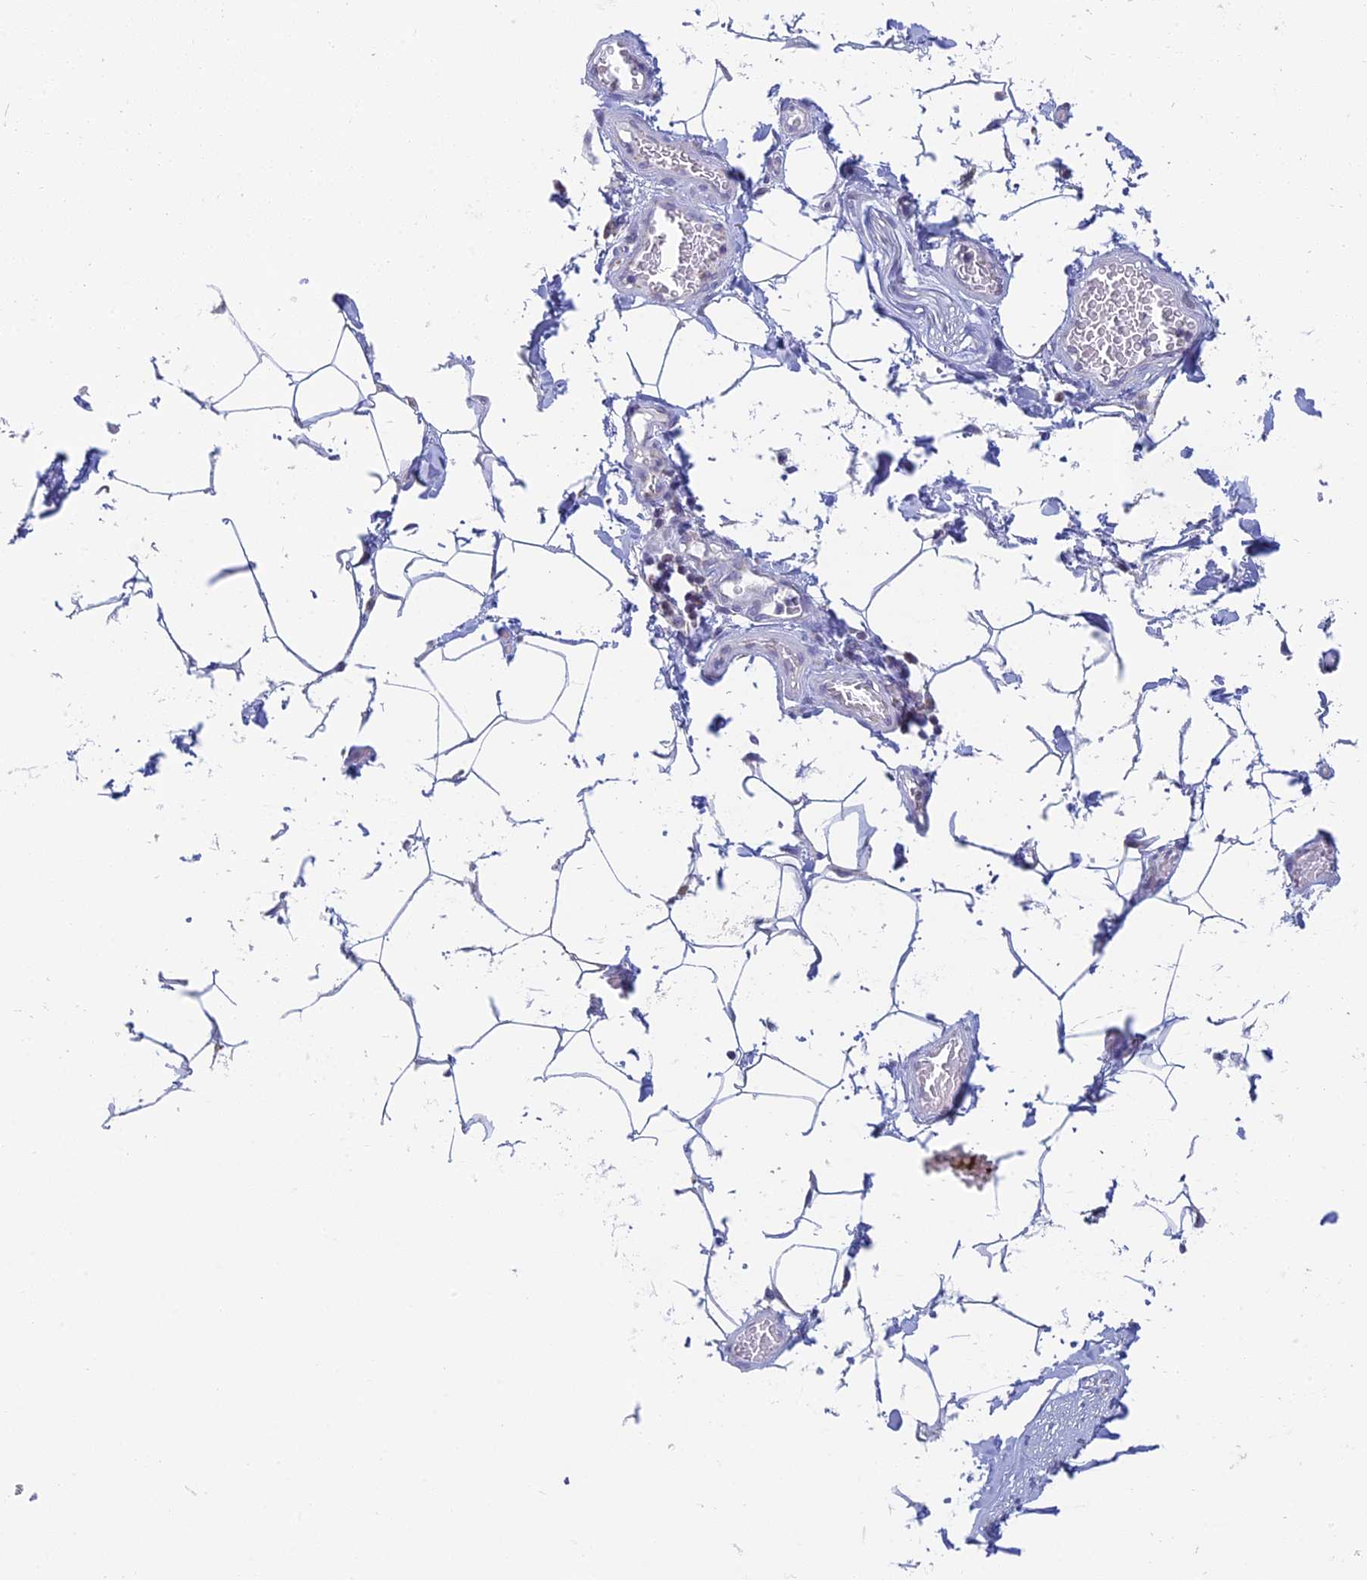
{"staining": {"intensity": "negative", "quantity": "none", "location": "none"}, "tissue": "adipose tissue", "cell_type": "Adipocytes", "image_type": "normal", "snomed": [{"axis": "morphology", "description": "Normal tissue, NOS"}, {"axis": "topography", "description": "Soft tissue"}, {"axis": "topography", "description": "Adipose tissue"}, {"axis": "topography", "description": "Vascular tissue"}, {"axis": "topography", "description": "Peripheral nerve tissue"}], "caption": "This is an immunohistochemistry image of benign adipose tissue. There is no expression in adipocytes.", "gene": "REXO5", "patient": {"sex": "male", "age": 46}}